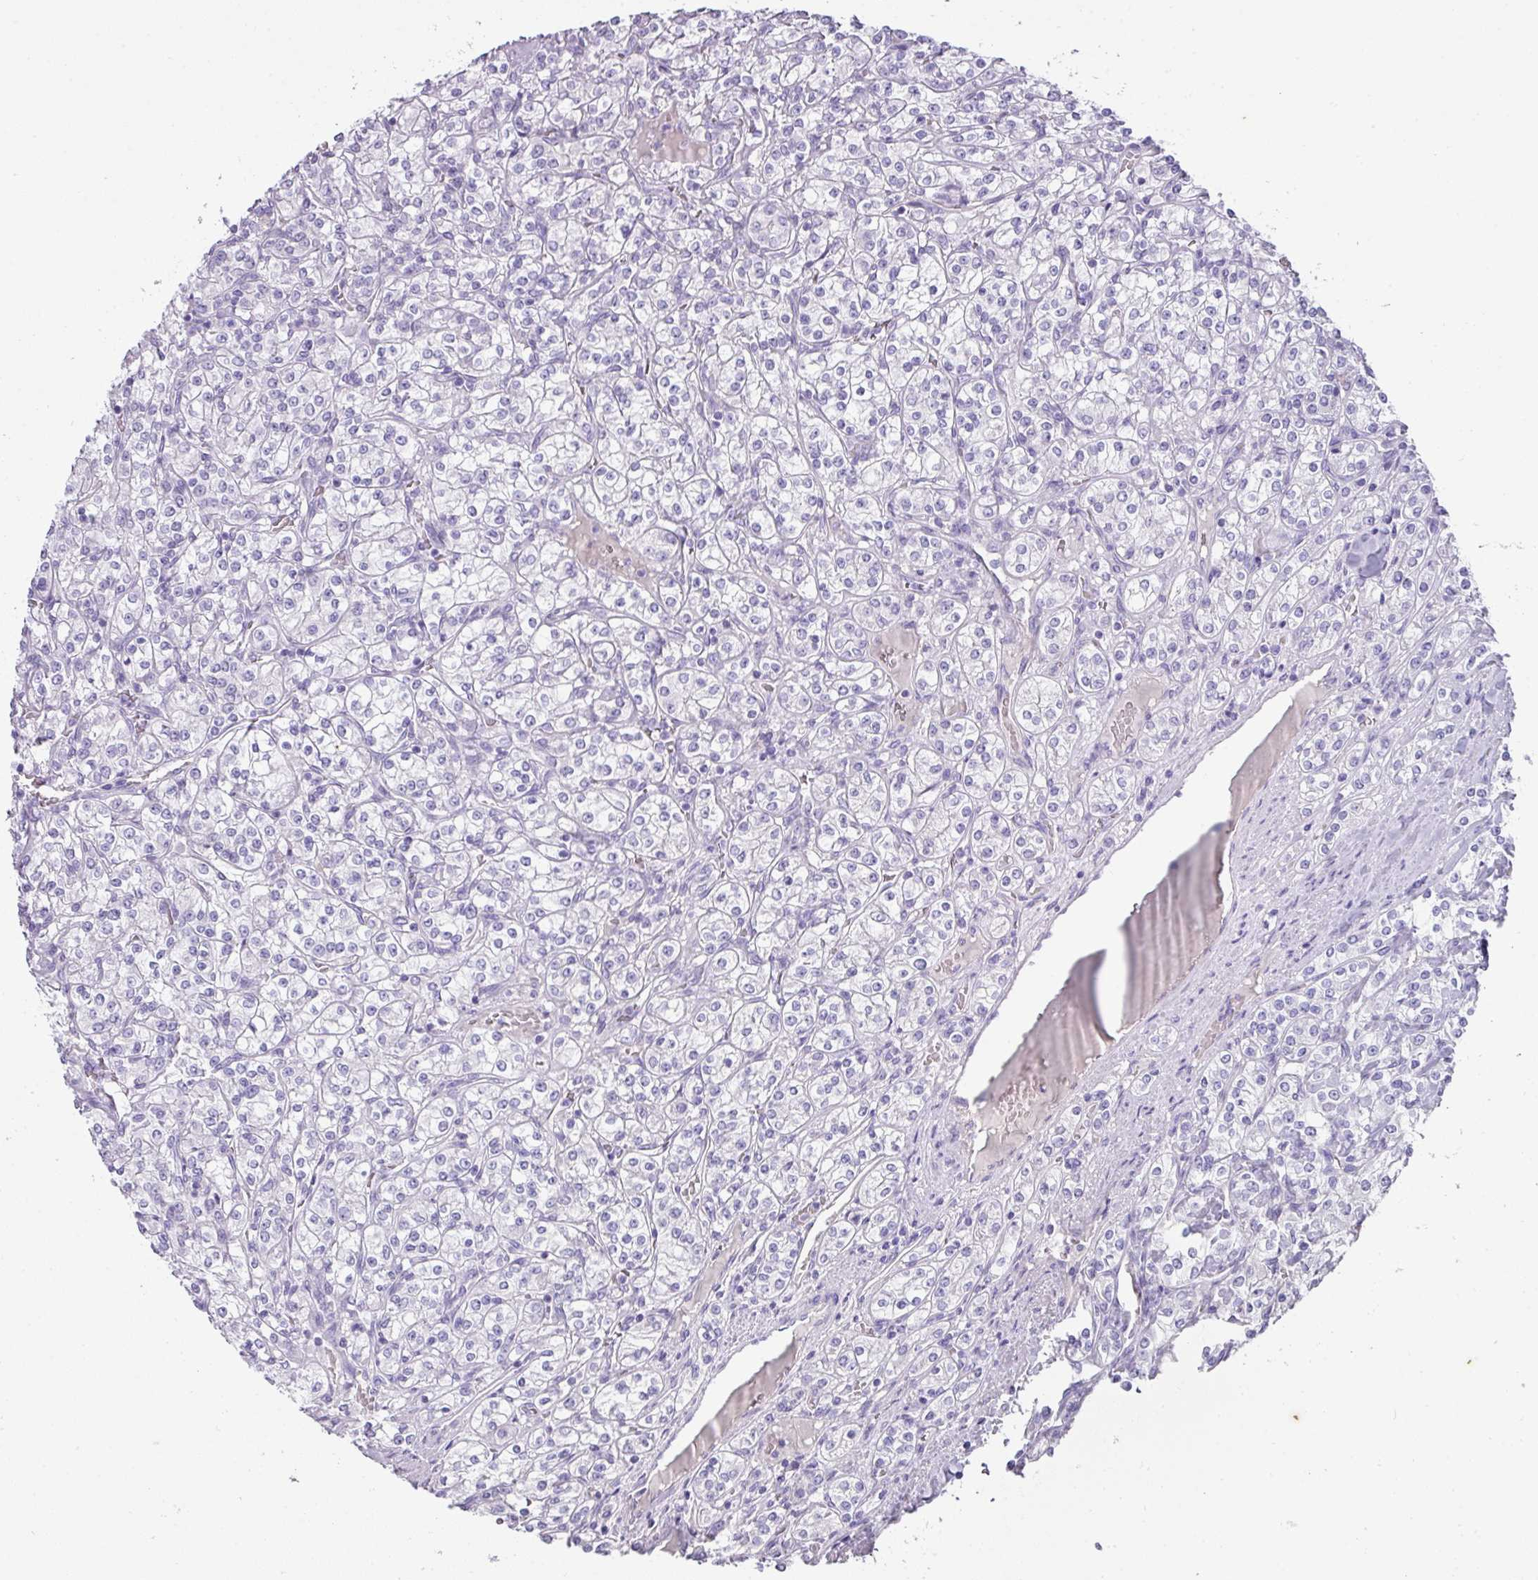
{"staining": {"intensity": "negative", "quantity": "none", "location": "none"}, "tissue": "renal cancer", "cell_type": "Tumor cells", "image_type": "cancer", "snomed": [{"axis": "morphology", "description": "Adenocarcinoma, NOS"}, {"axis": "topography", "description": "Kidney"}], "caption": "High magnification brightfield microscopy of renal adenocarcinoma stained with DAB (brown) and counterstained with hematoxylin (blue): tumor cells show no significant staining.", "gene": "OR52N1", "patient": {"sex": "male", "age": 77}}